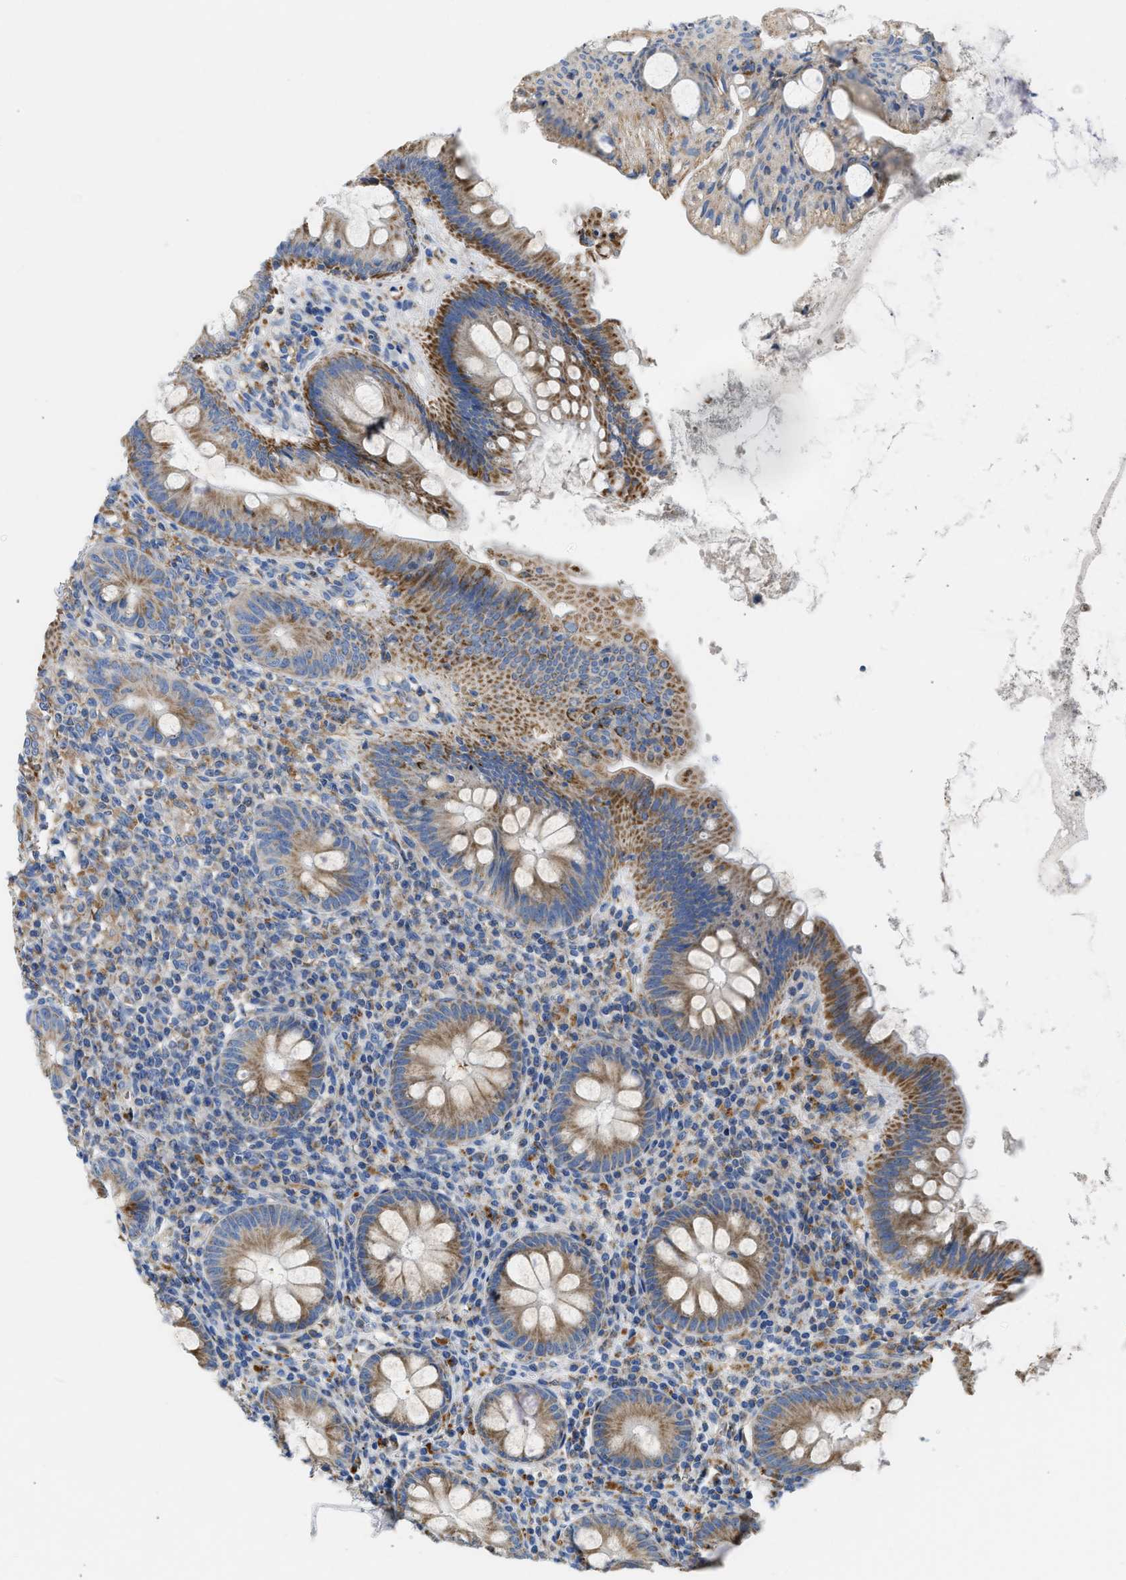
{"staining": {"intensity": "moderate", "quantity": ">75%", "location": "cytoplasmic/membranous"}, "tissue": "appendix", "cell_type": "Glandular cells", "image_type": "normal", "snomed": [{"axis": "morphology", "description": "Normal tissue, NOS"}, {"axis": "topography", "description": "Appendix"}], "caption": "Immunohistochemical staining of benign appendix exhibits moderate cytoplasmic/membranous protein staining in about >75% of glandular cells.", "gene": "SLC25A13", "patient": {"sex": "male", "age": 56}}